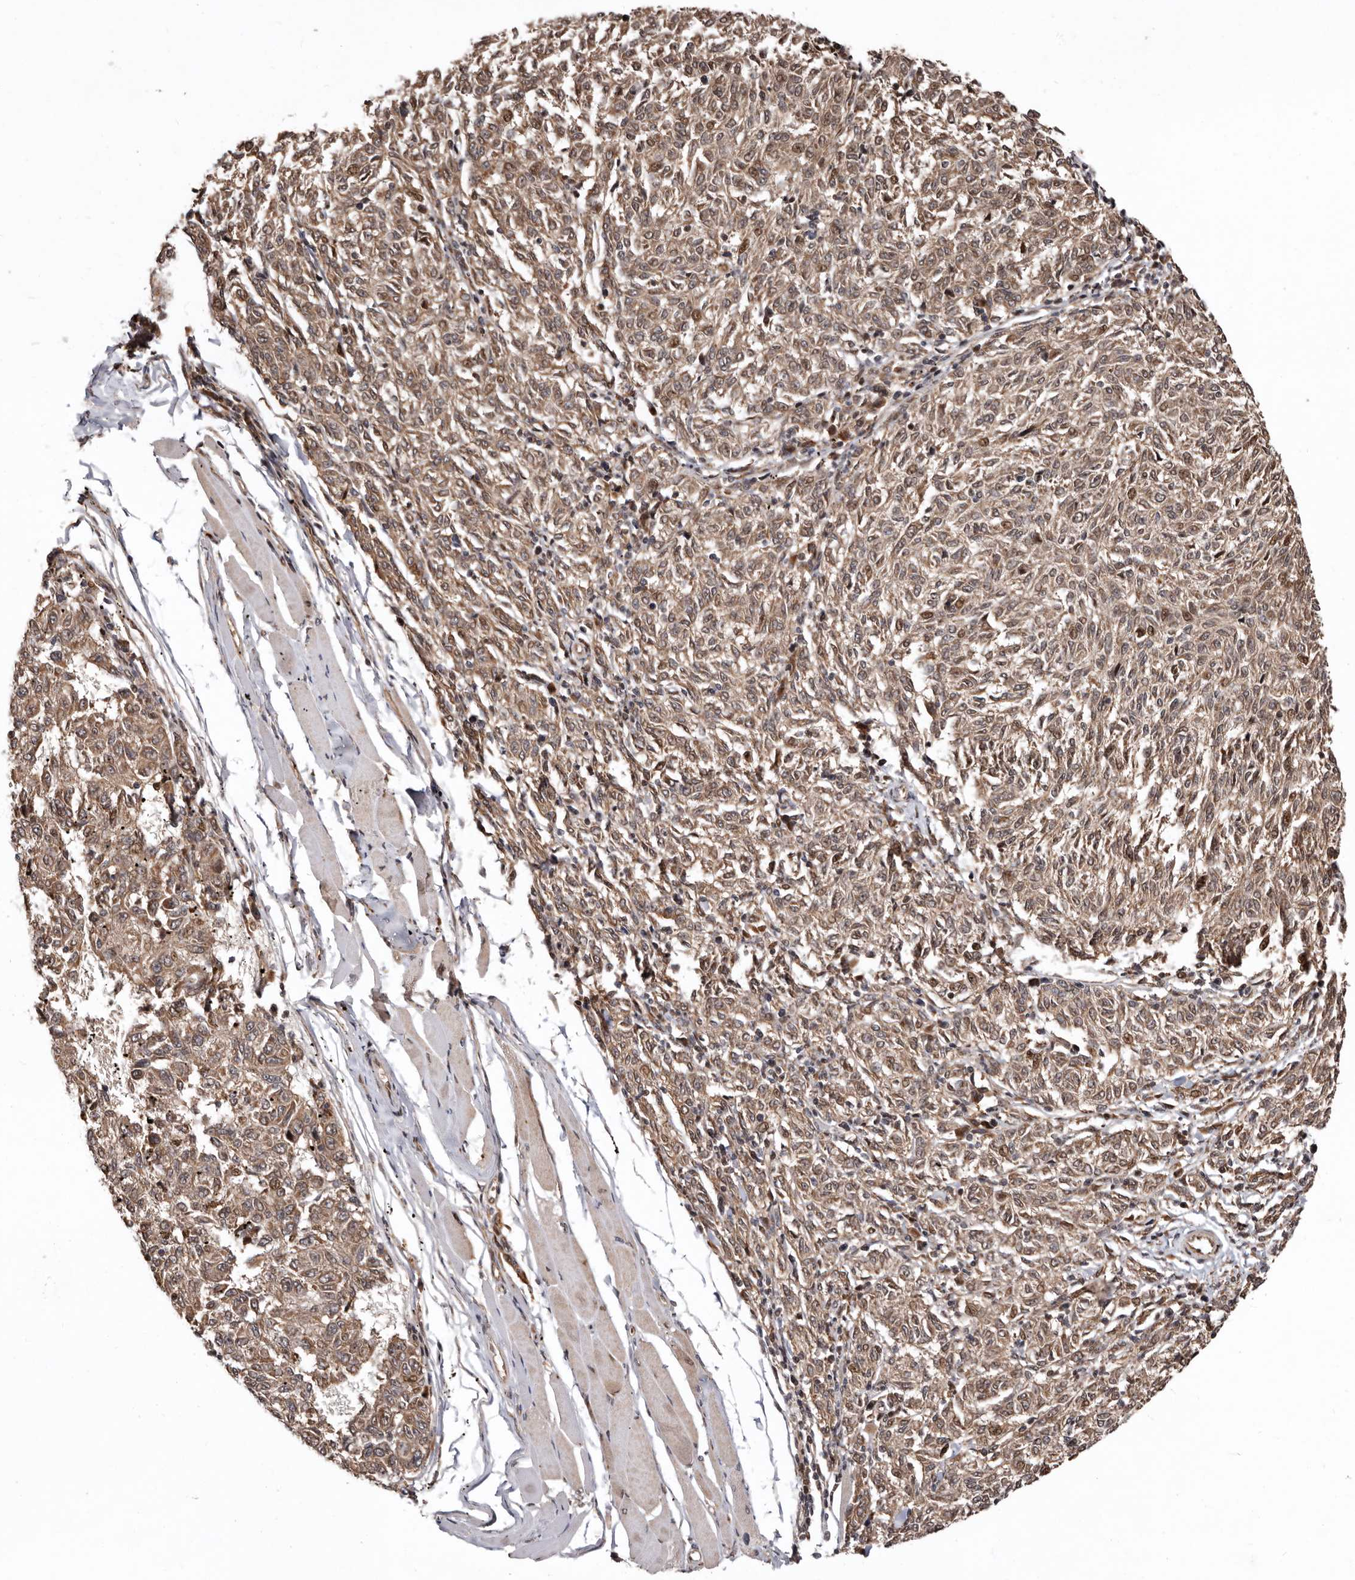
{"staining": {"intensity": "weak", "quantity": ">75%", "location": "cytoplasmic/membranous"}, "tissue": "melanoma", "cell_type": "Tumor cells", "image_type": "cancer", "snomed": [{"axis": "morphology", "description": "Malignant melanoma, NOS"}, {"axis": "topography", "description": "Skin"}], "caption": "Malignant melanoma stained with immunohistochemistry demonstrates weak cytoplasmic/membranous staining in about >75% of tumor cells.", "gene": "WEE2", "patient": {"sex": "female", "age": 72}}